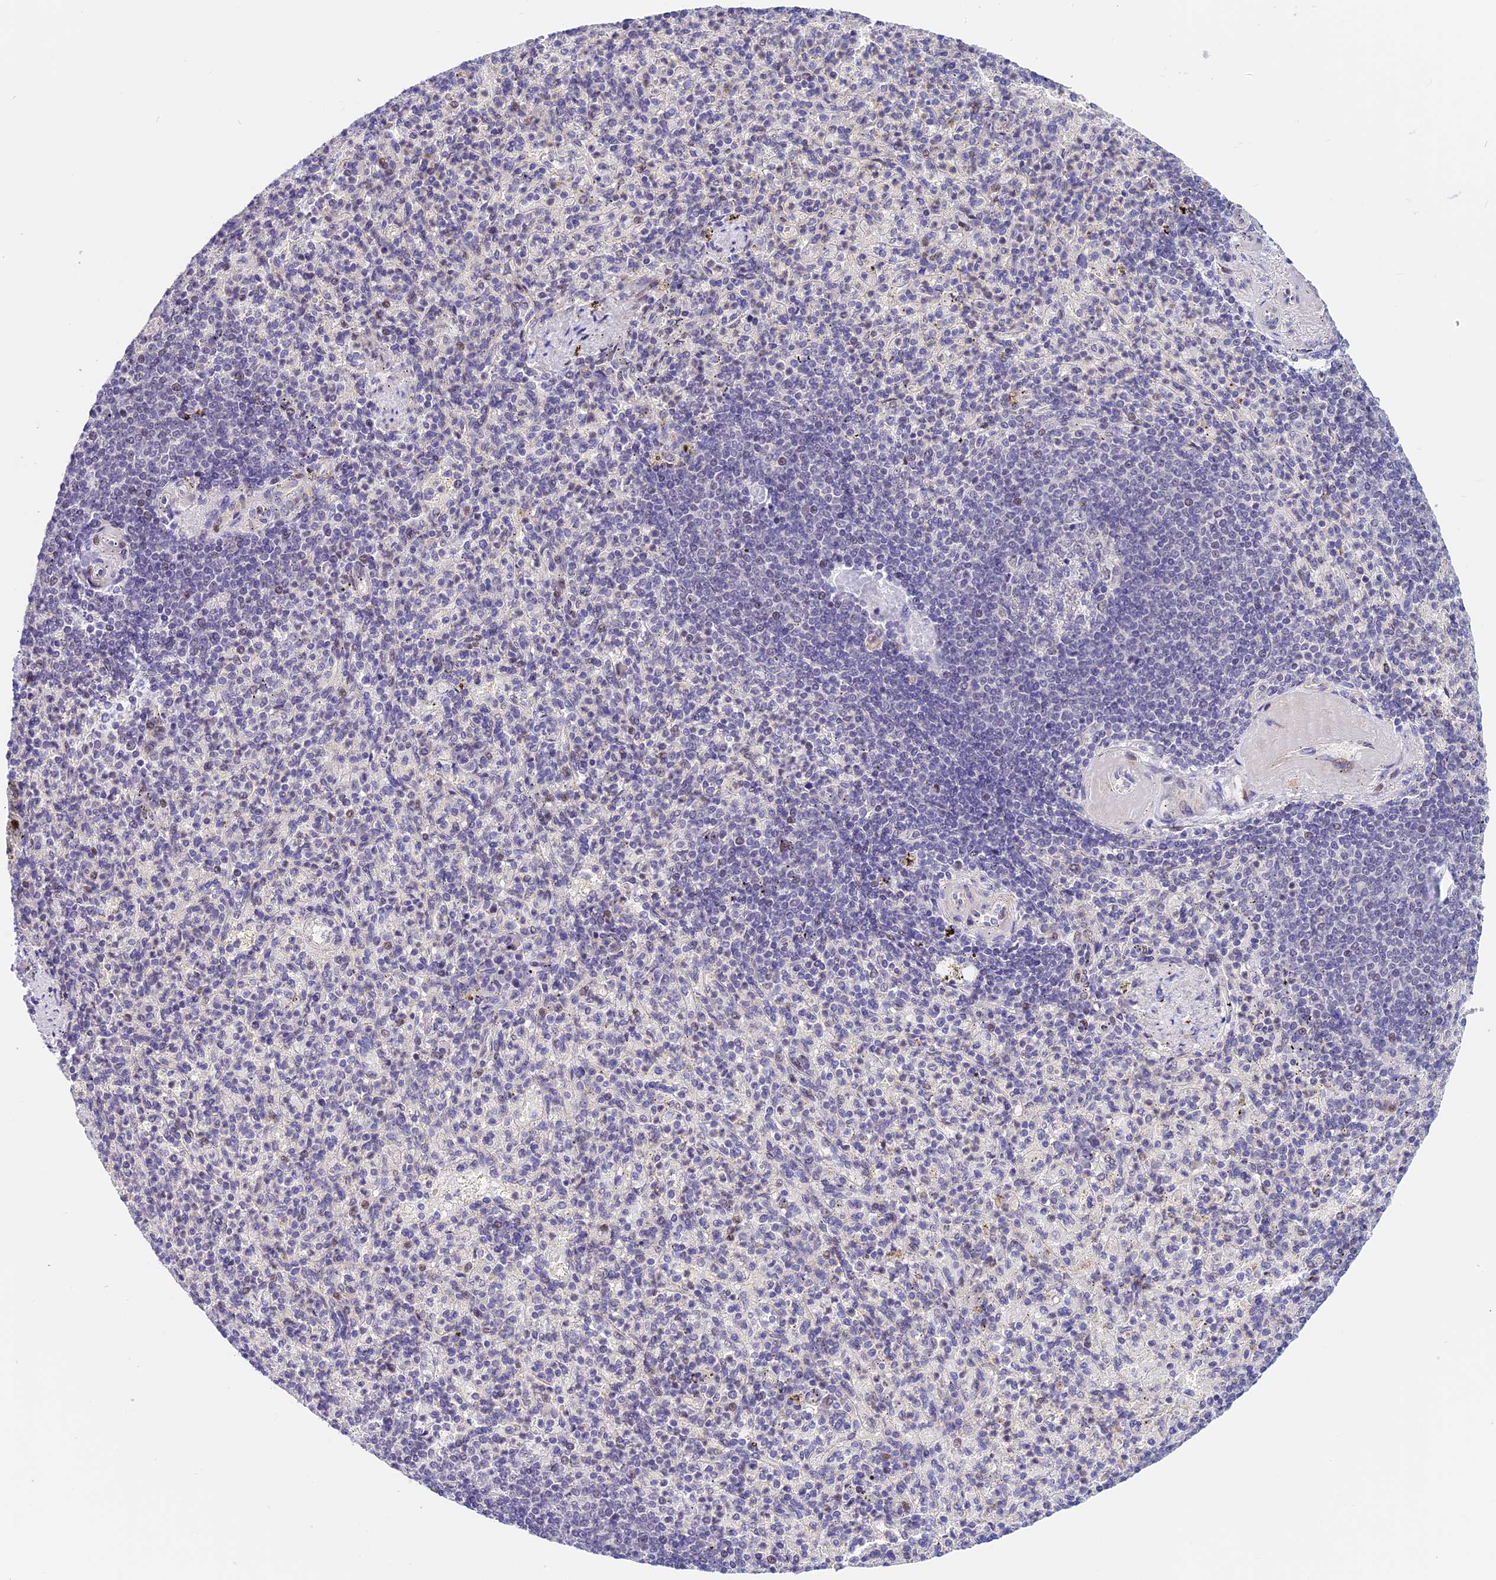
{"staining": {"intensity": "negative", "quantity": "none", "location": "none"}, "tissue": "spleen", "cell_type": "Cells in red pulp", "image_type": "normal", "snomed": [{"axis": "morphology", "description": "Normal tissue, NOS"}, {"axis": "topography", "description": "Spleen"}], "caption": "Cells in red pulp show no significant expression in benign spleen. Brightfield microscopy of IHC stained with DAB (brown) and hematoxylin (blue), captured at high magnification.", "gene": "MIDN", "patient": {"sex": "female", "age": 74}}